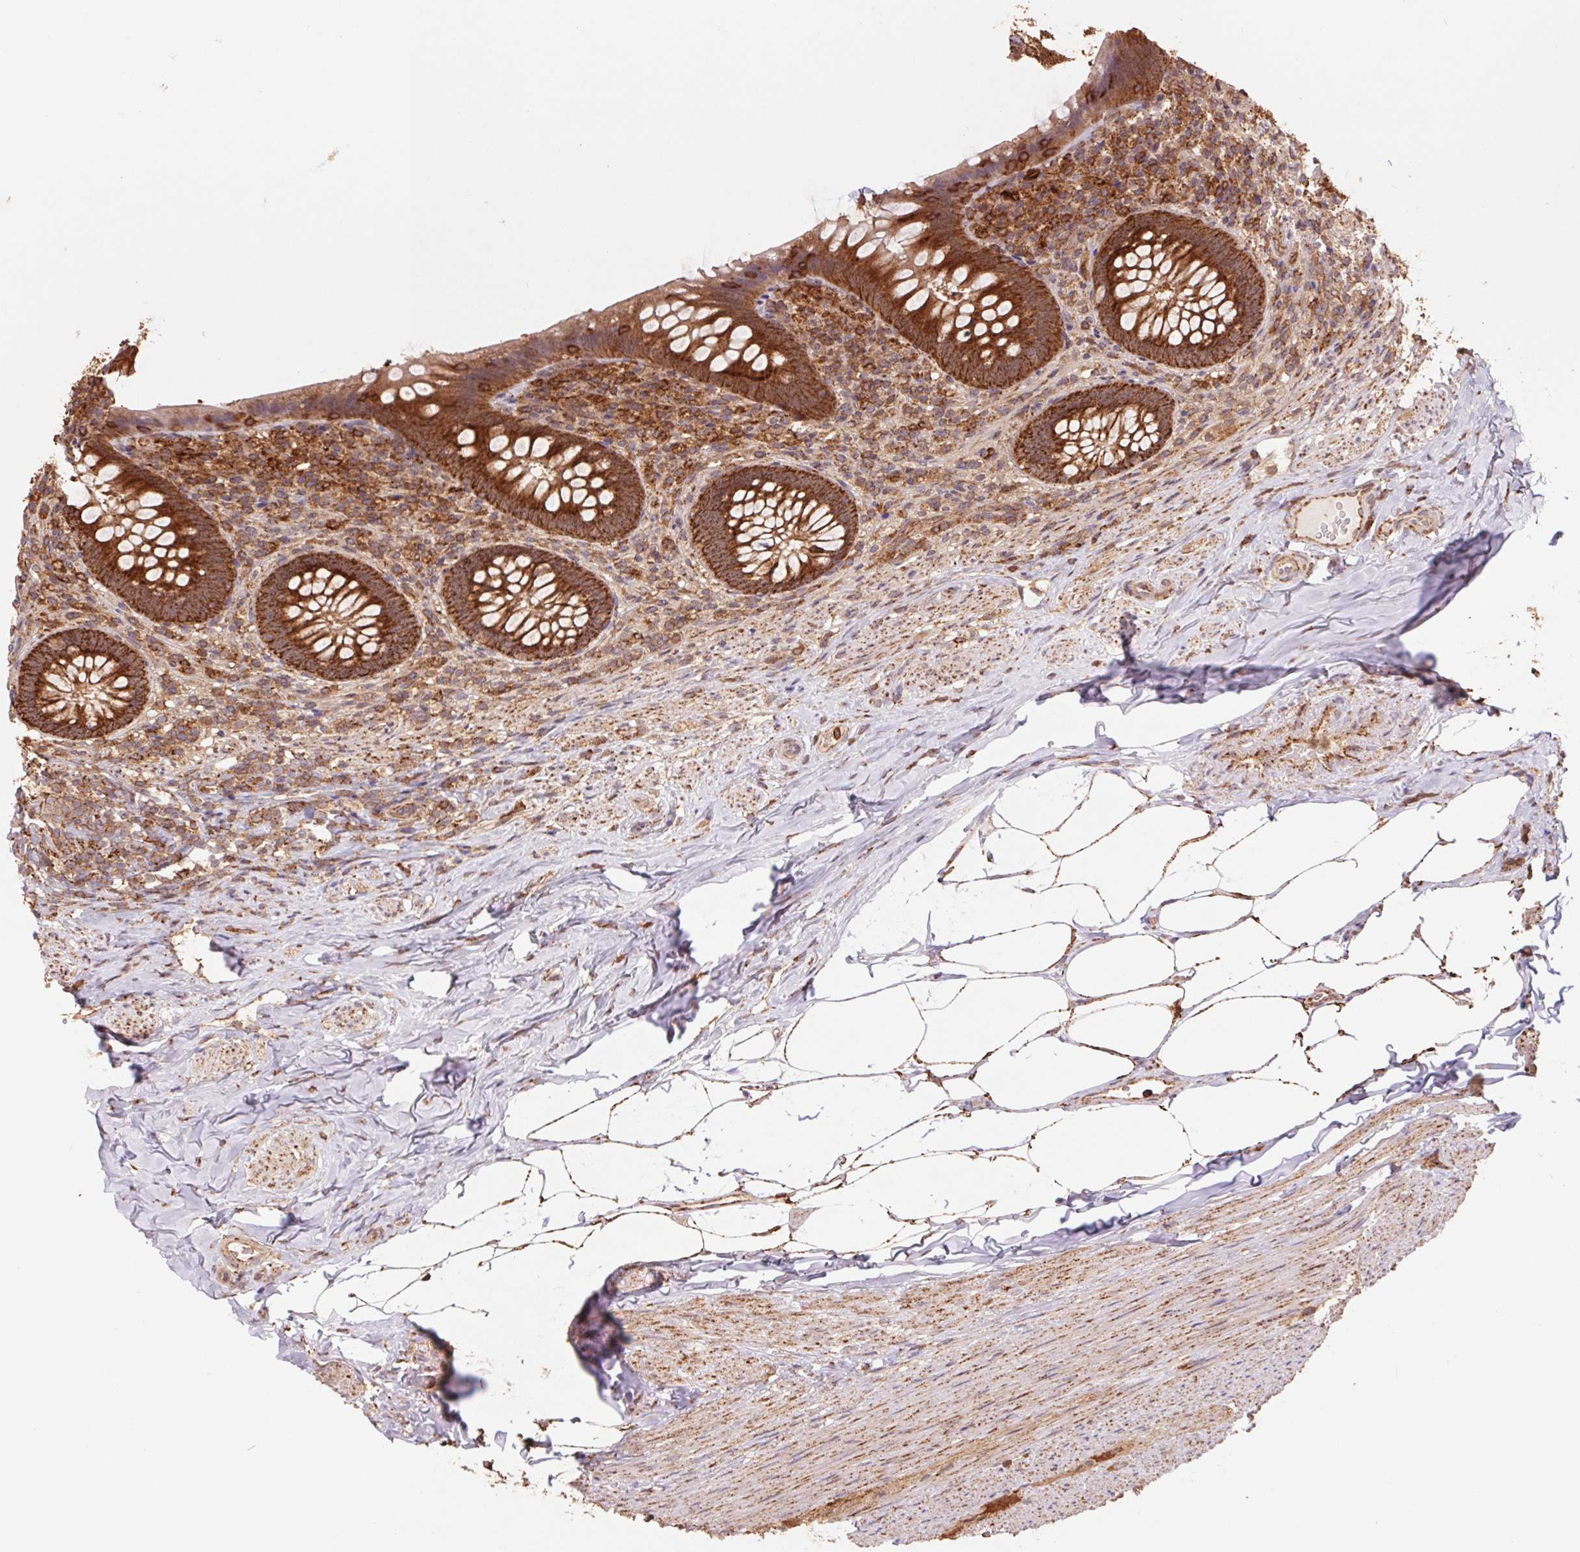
{"staining": {"intensity": "strong", "quantity": ">75%", "location": "cytoplasmic/membranous"}, "tissue": "appendix", "cell_type": "Glandular cells", "image_type": "normal", "snomed": [{"axis": "morphology", "description": "Normal tissue, NOS"}, {"axis": "topography", "description": "Appendix"}], "caption": "Strong cytoplasmic/membranous expression is present in about >75% of glandular cells in benign appendix. The staining was performed using DAB (3,3'-diaminobenzidine), with brown indicating positive protein expression. Nuclei are stained blue with hematoxylin.", "gene": "URM1", "patient": {"sex": "male", "age": 47}}